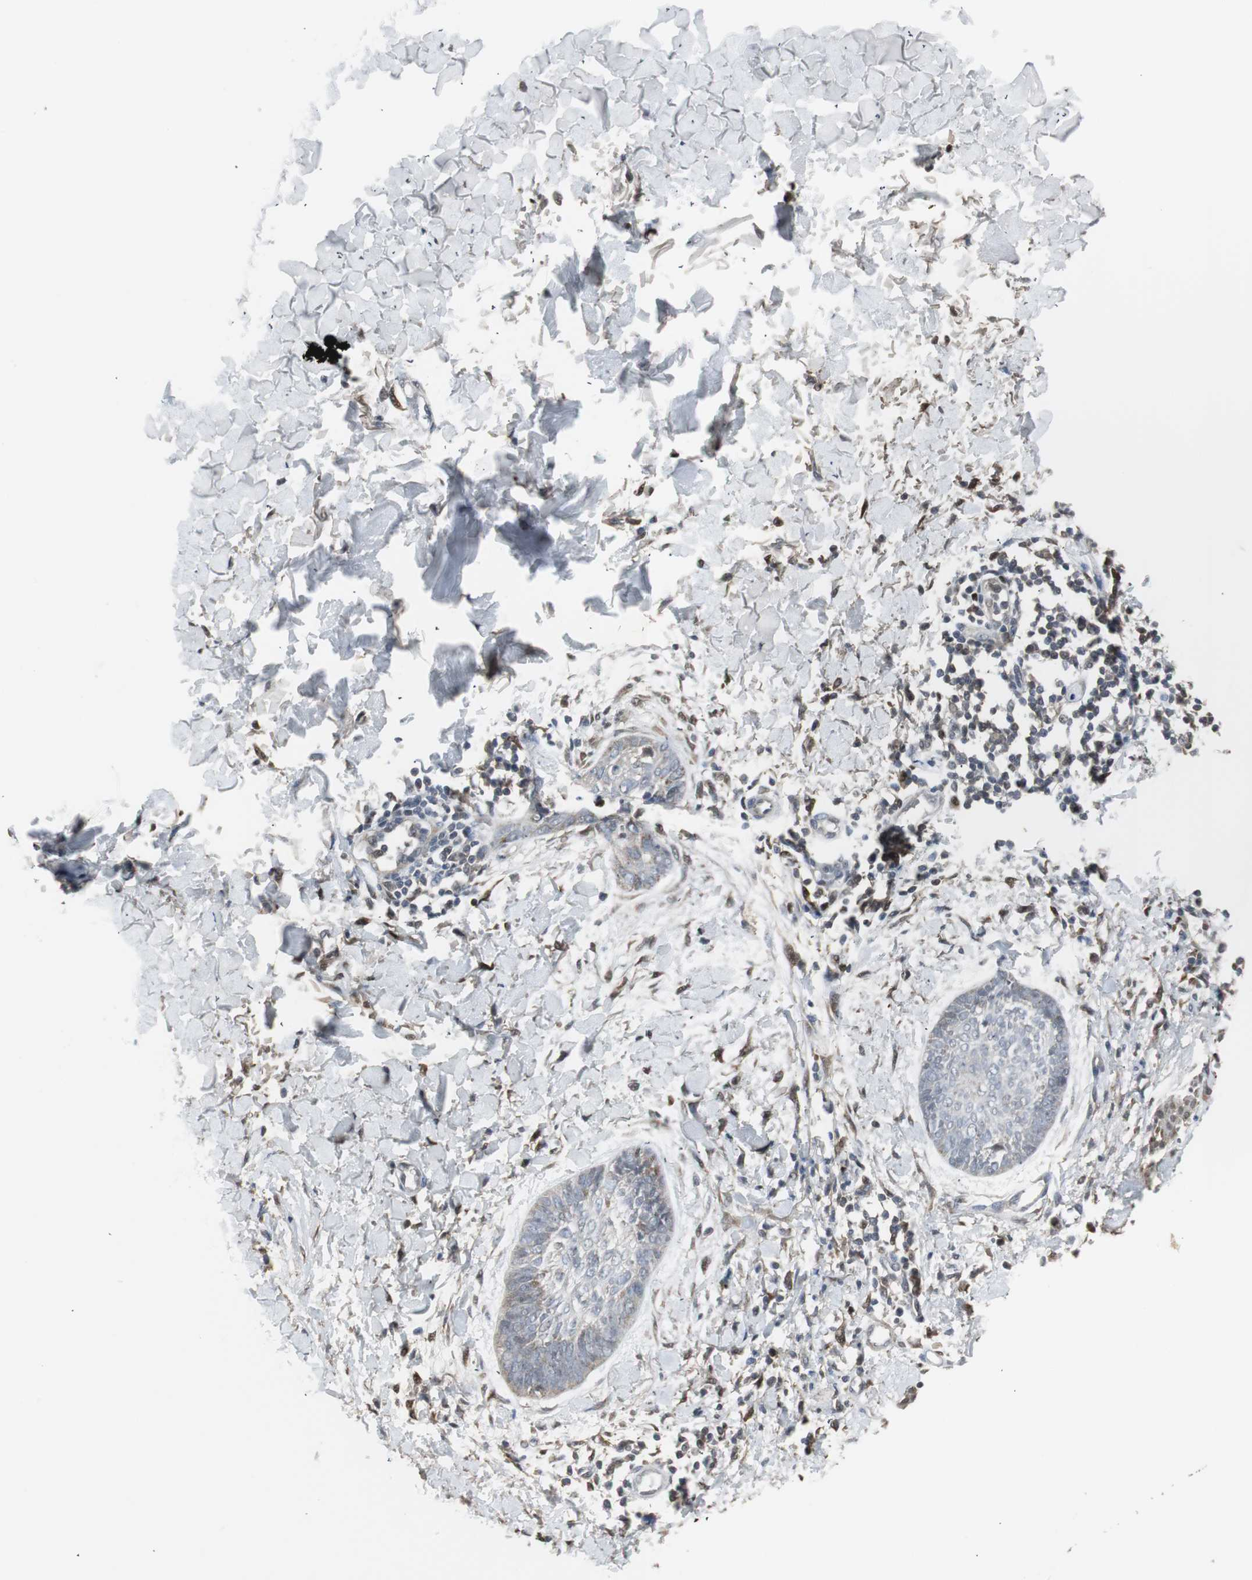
{"staining": {"intensity": "weak", "quantity": "25%-75%", "location": "cytoplasmic/membranous"}, "tissue": "skin cancer", "cell_type": "Tumor cells", "image_type": "cancer", "snomed": [{"axis": "morphology", "description": "Normal tissue, NOS"}, {"axis": "morphology", "description": "Basal cell carcinoma"}, {"axis": "topography", "description": "Skin"}], "caption": "Basal cell carcinoma (skin) stained with DAB (3,3'-diaminobenzidine) IHC exhibits low levels of weak cytoplasmic/membranous positivity in about 25%-75% of tumor cells.", "gene": "PLIN3", "patient": {"sex": "male", "age": 71}}